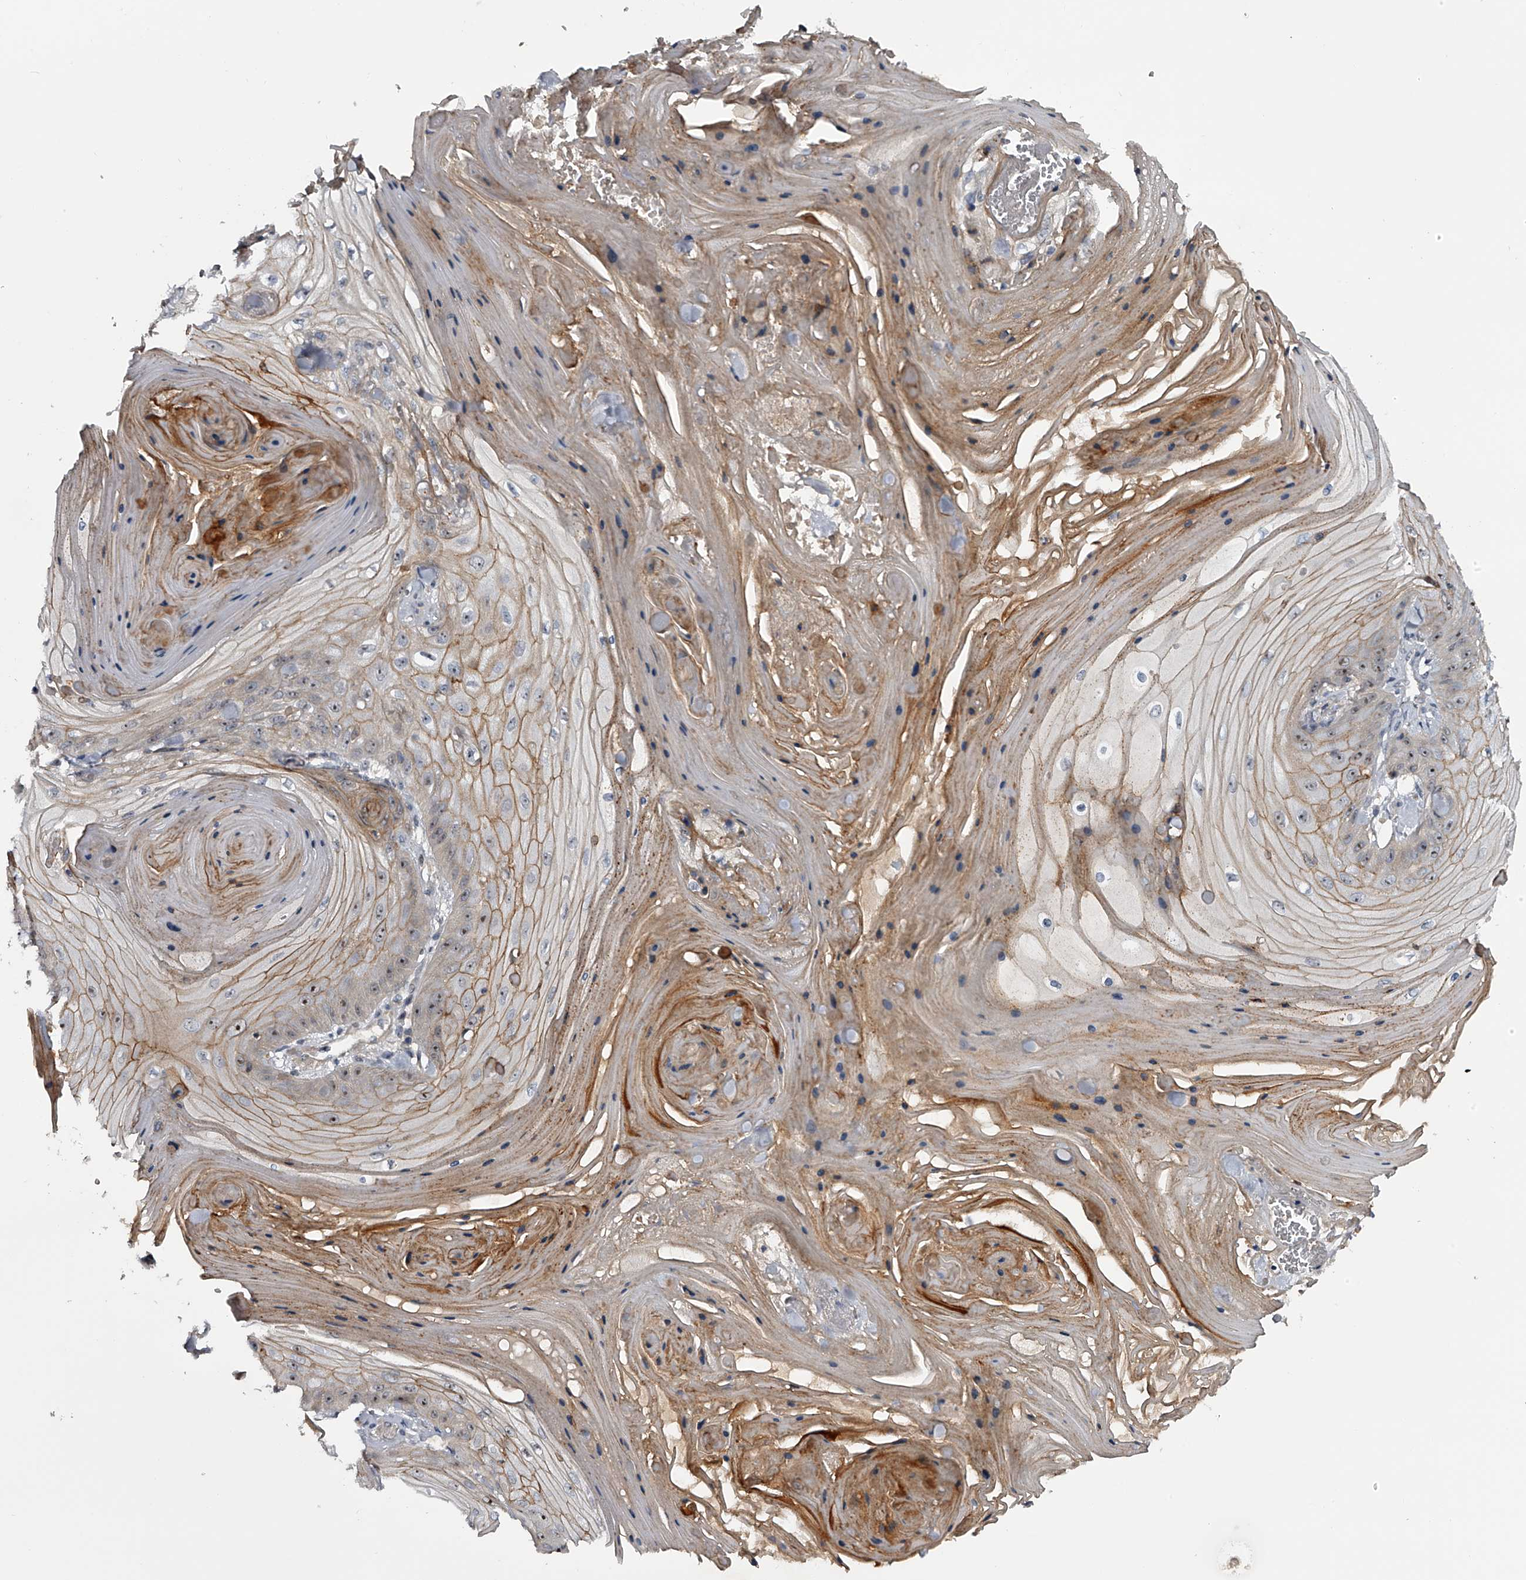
{"staining": {"intensity": "moderate", "quantity": "25%-75%", "location": "cytoplasmic/membranous,nuclear"}, "tissue": "skin cancer", "cell_type": "Tumor cells", "image_type": "cancer", "snomed": [{"axis": "morphology", "description": "Squamous cell carcinoma, NOS"}, {"axis": "topography", "description": "Skin"}], "caption": "Immunohistochemistry staining of squamous cell carcinoma (skin), which displays medium levels of moderate cytoplasmic/membranous and nuclear staining in about 25%-75% of tumor cells indicating moderate cytoplasmic/membranous and nuclear protein positivity. The staining was performed using DAB (3,3'-diaminobenzidine) (brown) for protein detection and nuclei were counterstained in hematoxylin (blue).", "gene": "MDN1", "patient": {"sex": "male", "age": 74}}